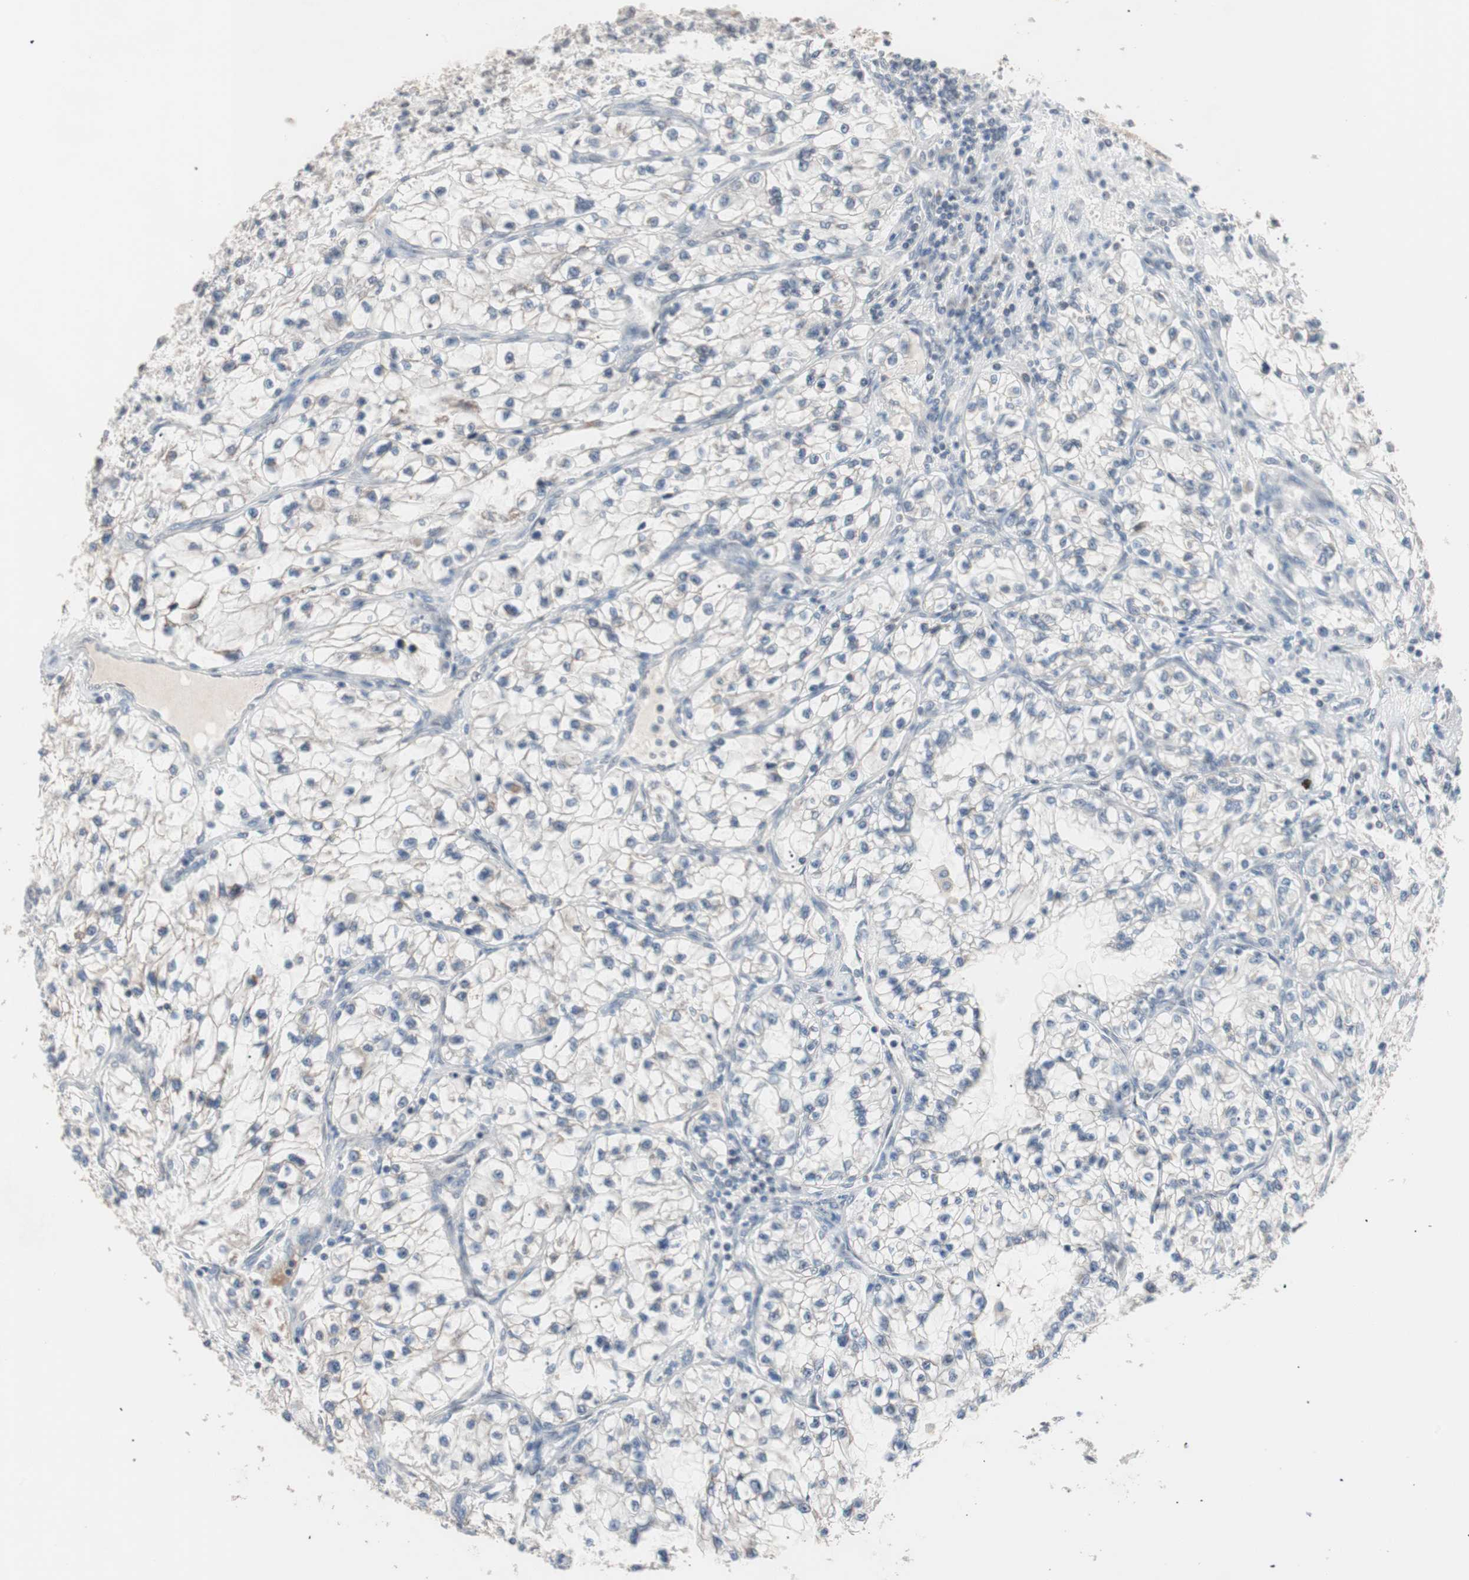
{"staining": {"intensity": "negative", "quantity": "none", "location": "none"}, "tissue": "renal cancer", "cell_type": "Tumor cells", "image_type": "cancer", "snomed": [{"axis": "morphology", "description": "Adenocarcinoma, NOS"}, {"axis": "topography", "description": "Kidney"}], "caption": "Tumor cells show no significant protein expression in renal cancer (adenocarcinoma).", "gene": "LIG3", "patient": {"sex": "female", "age": 57}}